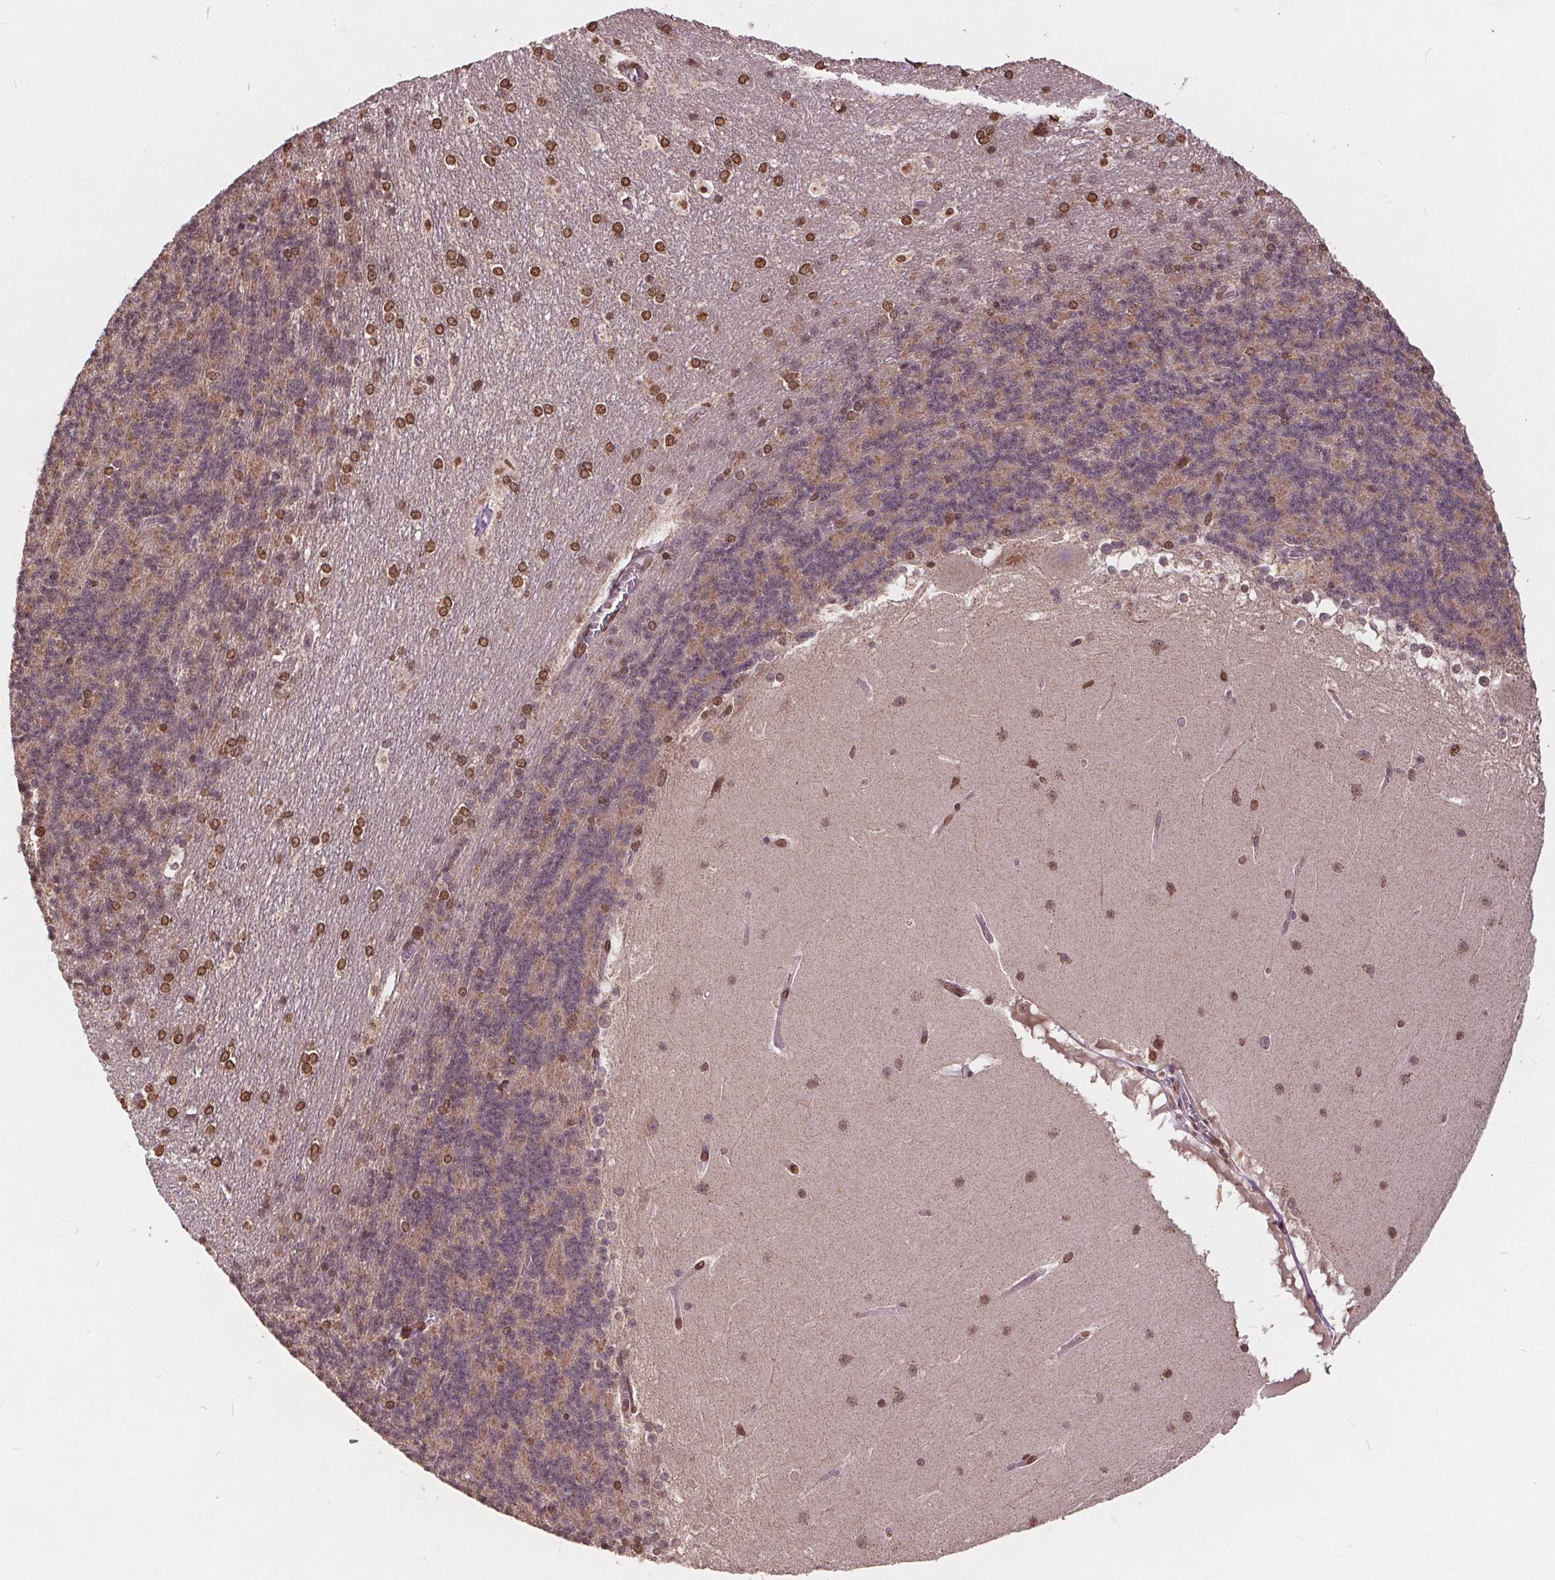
{"staining": {"intensity": "weak", "quantity": "25%-75%", "location": "cytoplasmic/membranous,nuclear"}, "tissue": "cerebellum", "cell_type": "Cells in granular layer", "image_type": "normal", "snomed": [{"axis": "morphology", "description": "Normal tissue, NOS"}, {"axis": "topography", "description": "Cerebellum"}], "caption": "This photomicrograph shows immunohistochemistry staining of benign human cerebellum, with low weak cytoplasmic/membranous,nuclear expression in about 25%-75% of cells in granular layer.", "gene": "HIF1AN", "patient": {"sex": "female", "age": 19}}